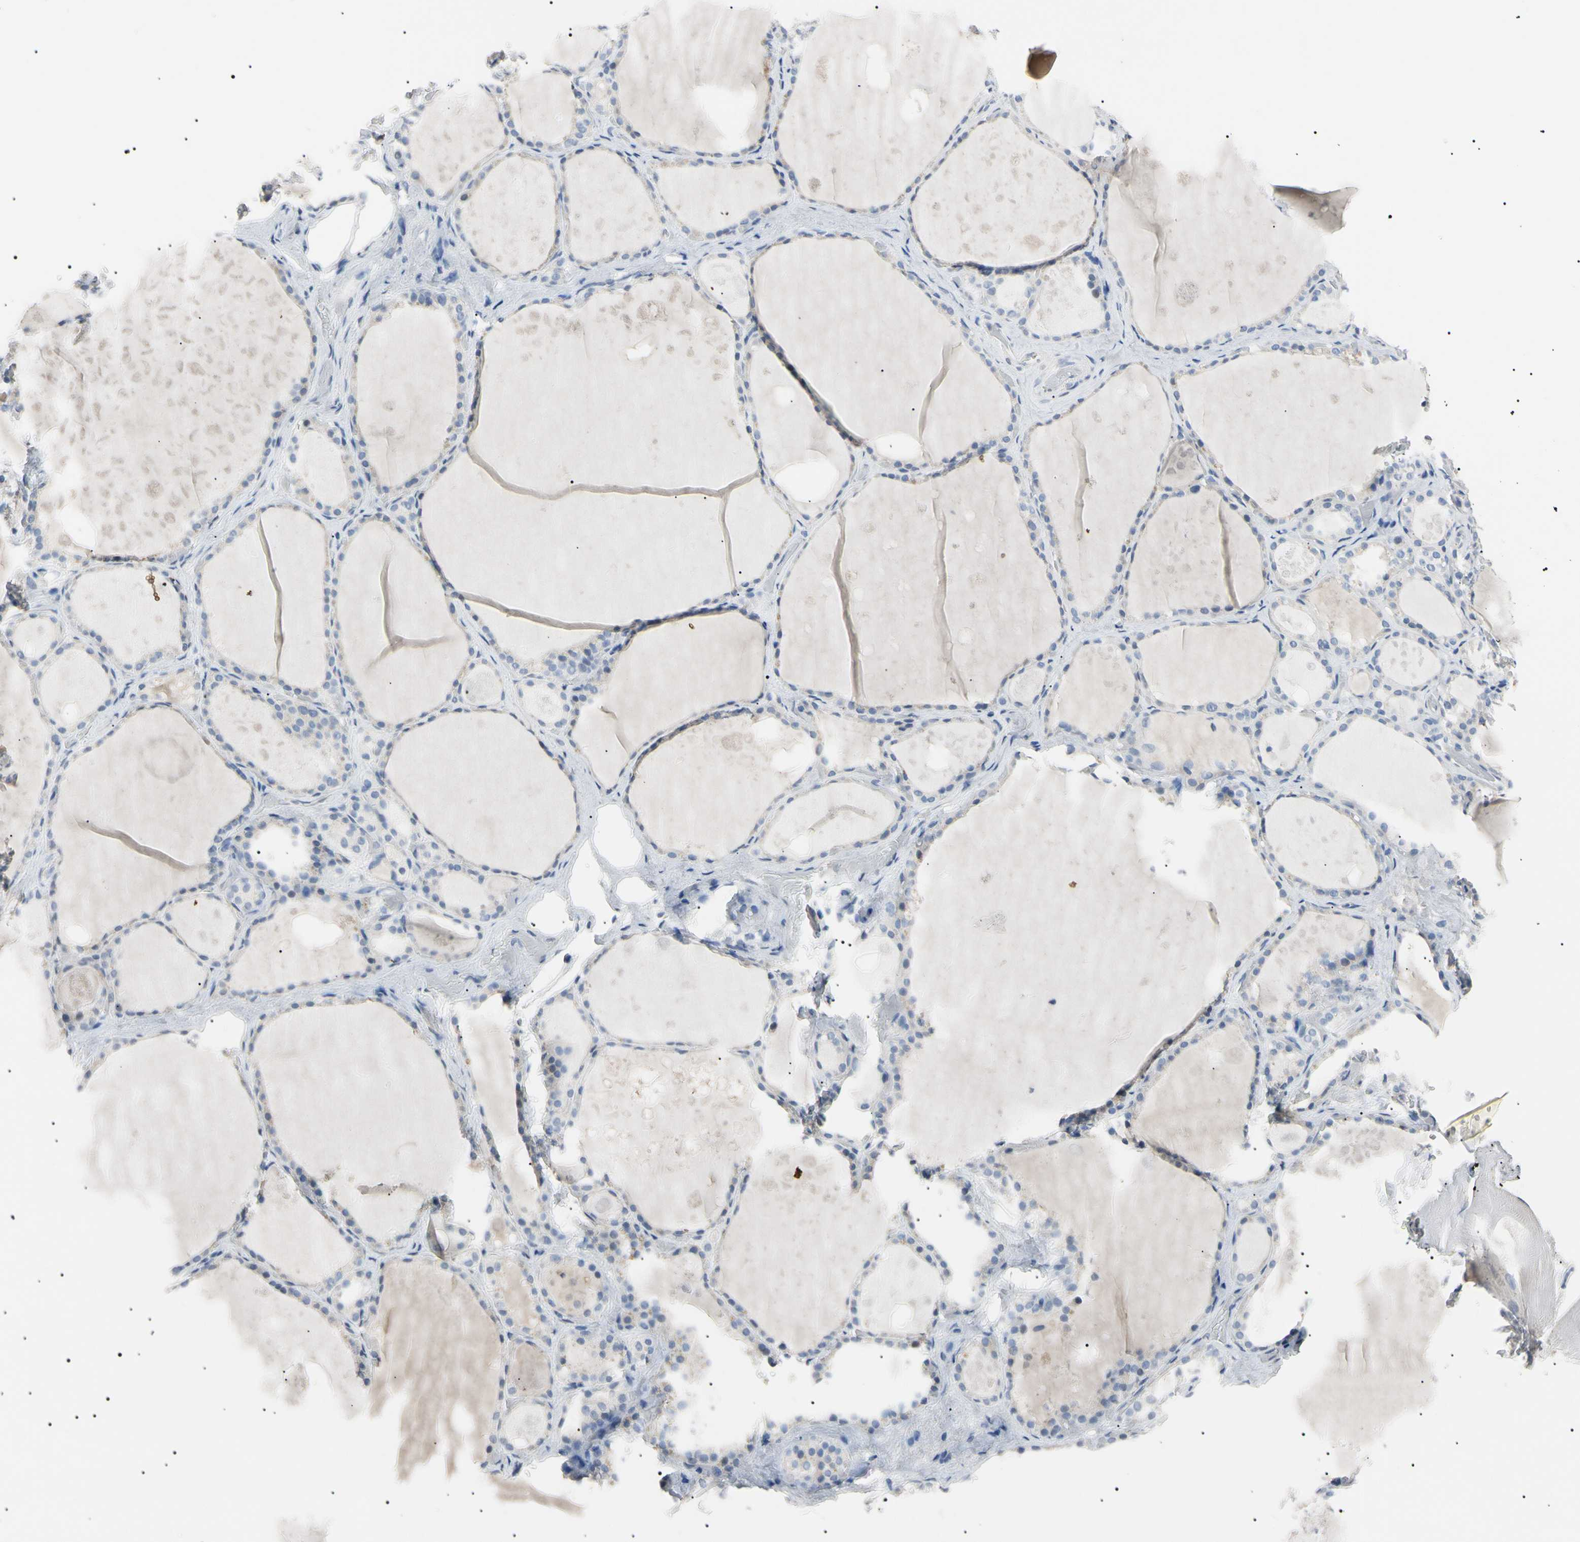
{"staining": {"intensity": "negative", "quantity": "none", "location": "none"}, "tissue": "thyroid gland", "cell_type": "Glandular cells", "image_type": "normal", "snomed": [{"axis": "morphology", "description": "Normal tissue, NOS"}, {"axis": "topography", "description": "Thyroid gland"}], "caption": "IHC of unremarkable thyroid gland demonstrates no positivity in glandular cells.", "gene": "CGB3", "patient": {"sex": "male", "age": 61}}